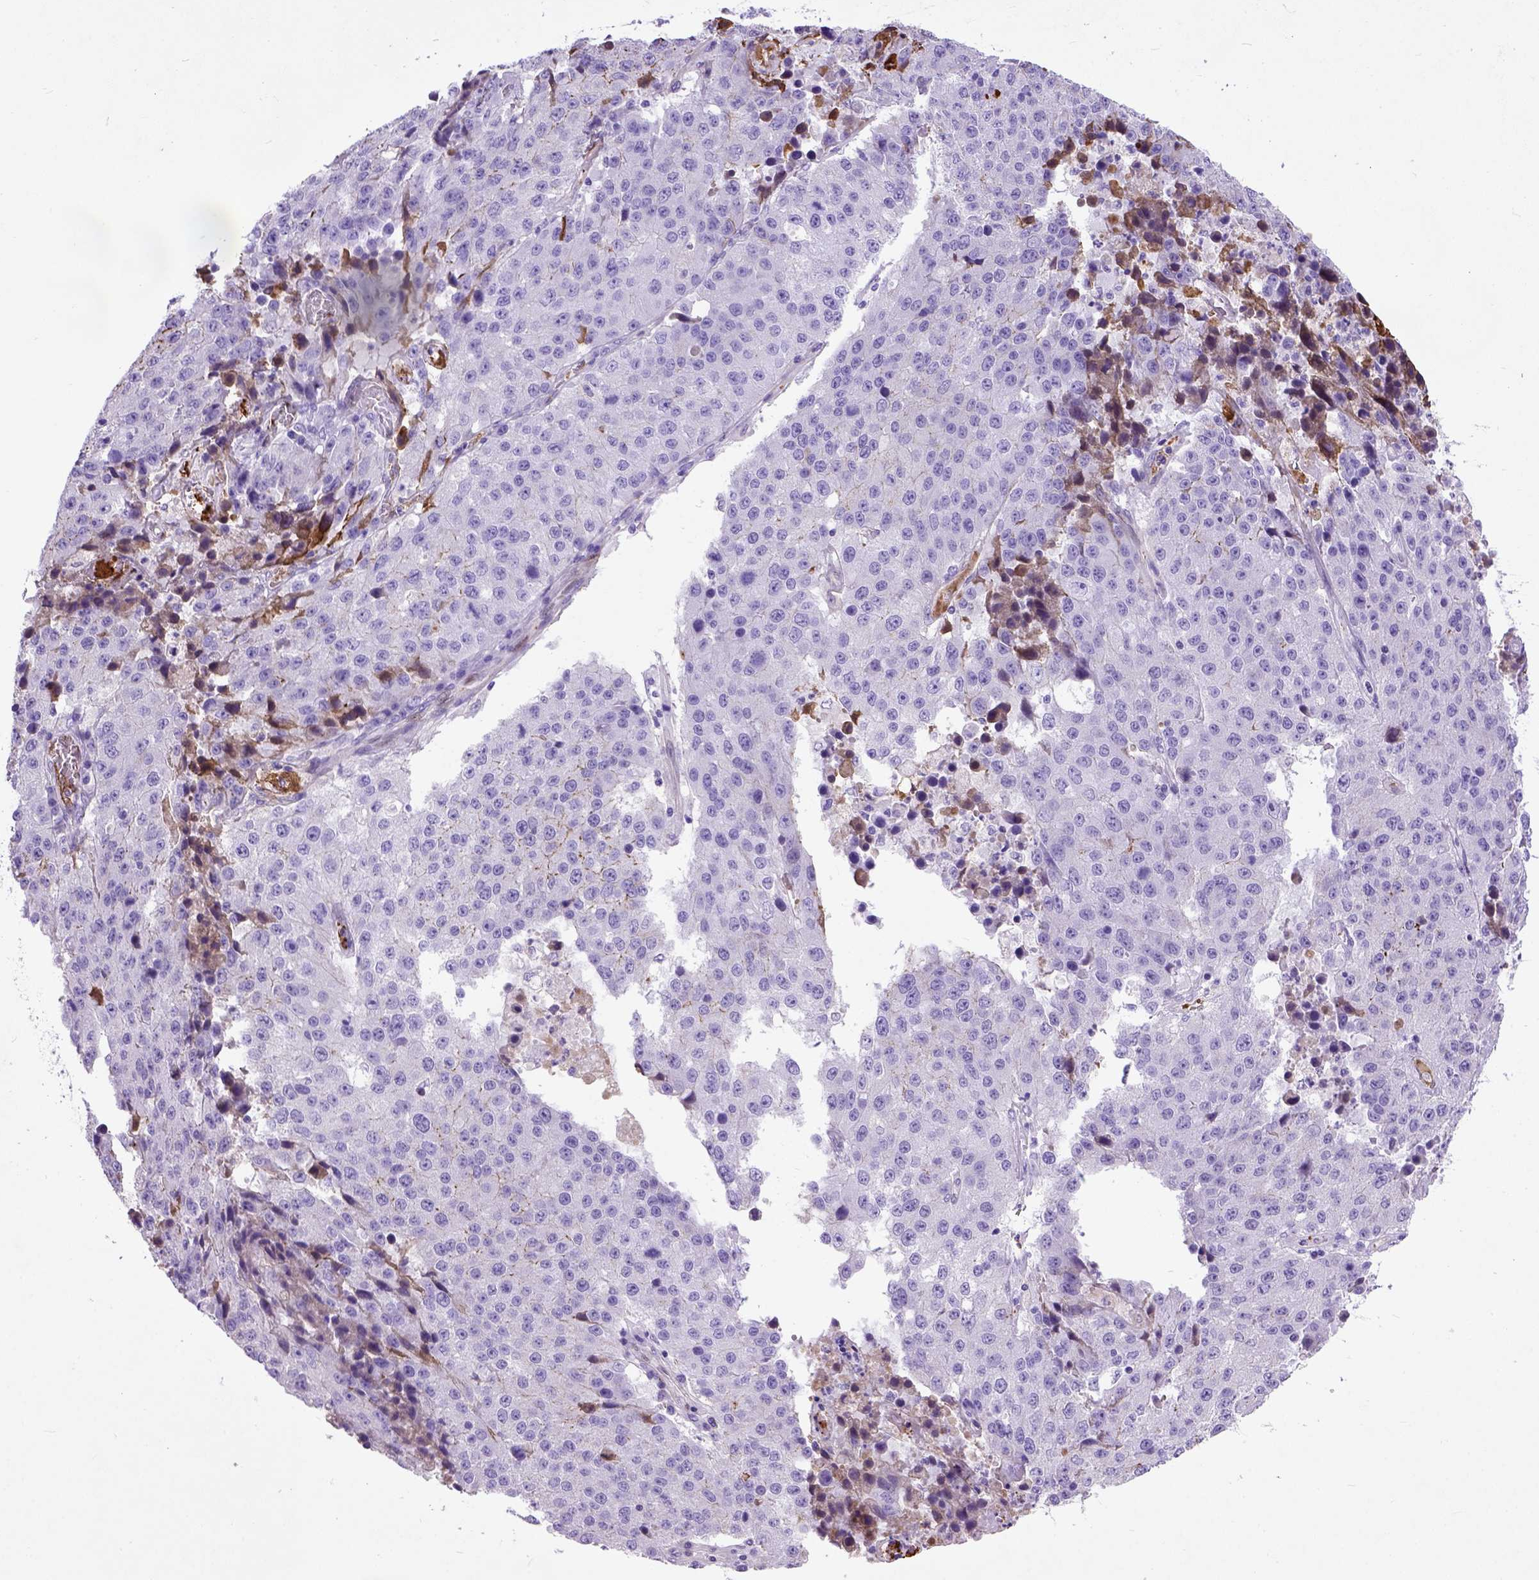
{"staining": {"intensity": "negative", "quantity": "none", "location": "none"}, "tissue": "stomach cancer", "cell_type": "Tumor cells", "image_type": "cancer", "snomed": [{"axis": "morphology", "description": "Adenocarcinoma, NOS"}, {"axis": "topography", "description": "Stomach"}], "caption": "This photomicrograph is of stomach cancer (adenocarcinoma) stained with immunohistochemistry (IHC) to label a protein in brown with the nuclei are counter-stained blue. There is no staining in tumor cells.", "gene": "ADAMTS8", "patient": {"sex": "male", "age": 71}}